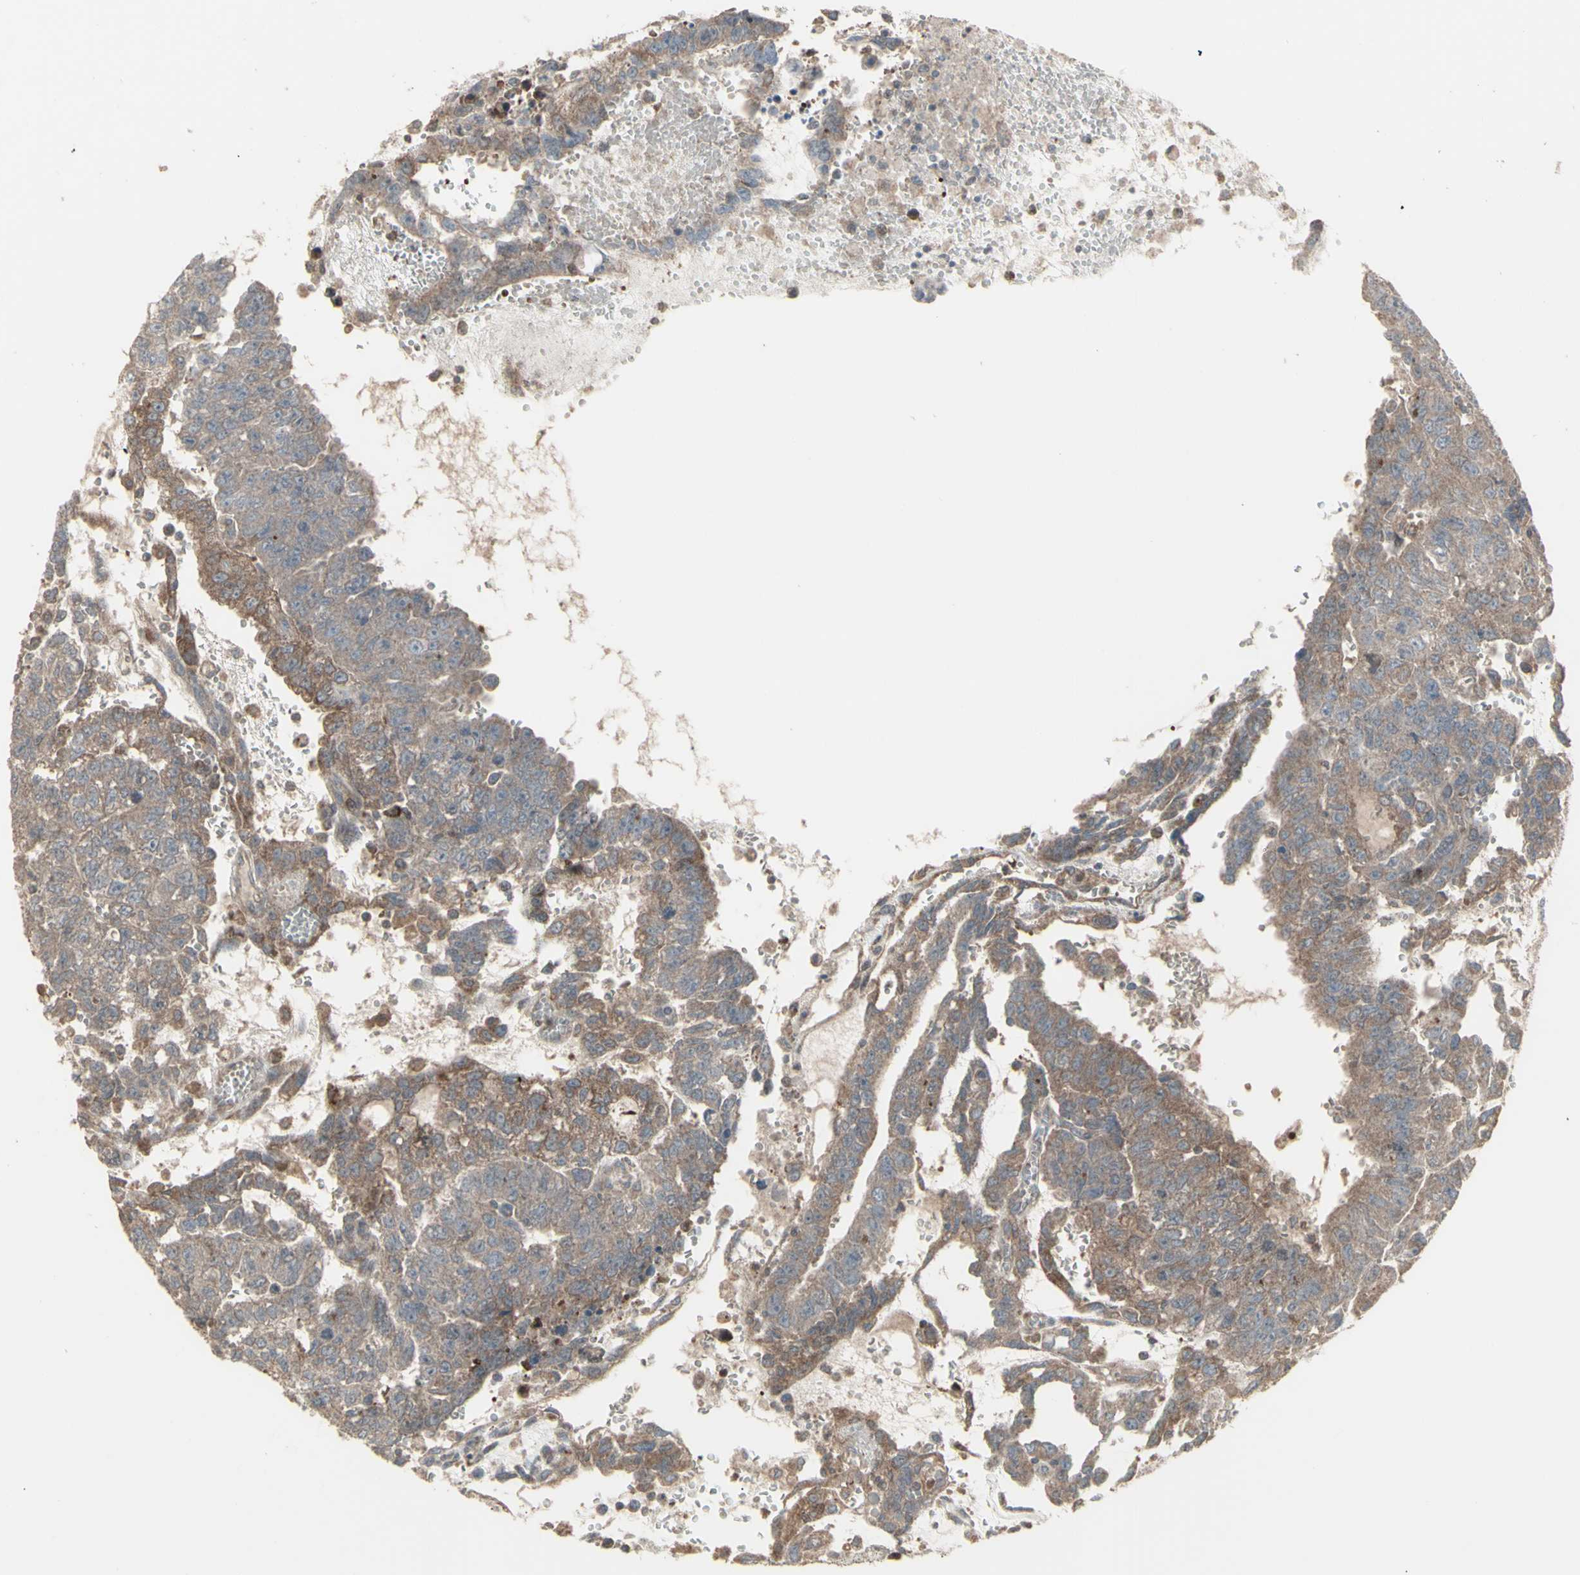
{"staining": {"intensity": "moderate", "quantity": ">75%", "location": "cytoplasmic/membranous"}, "tissue": "testis cancer", "cell_type": "Tumor cells", "image_type": "cancer", "snomed": [{"axis": "morphology", "description": "Seminoma, NOS"}, {"axis": "morphology", "description": "Carcinoma, Embryonal, NOS"}, {"axis": "topography", "description": "Testis"}], "caption": "This histopathology image demonstrates IHC staining of human testis cancer (seminoma), with medium moderate cytoplasmic/membranous expression in about >75% of tumor cells.", "gene": "RNASEL", "patient": {"sex": "male", "age": 52}}